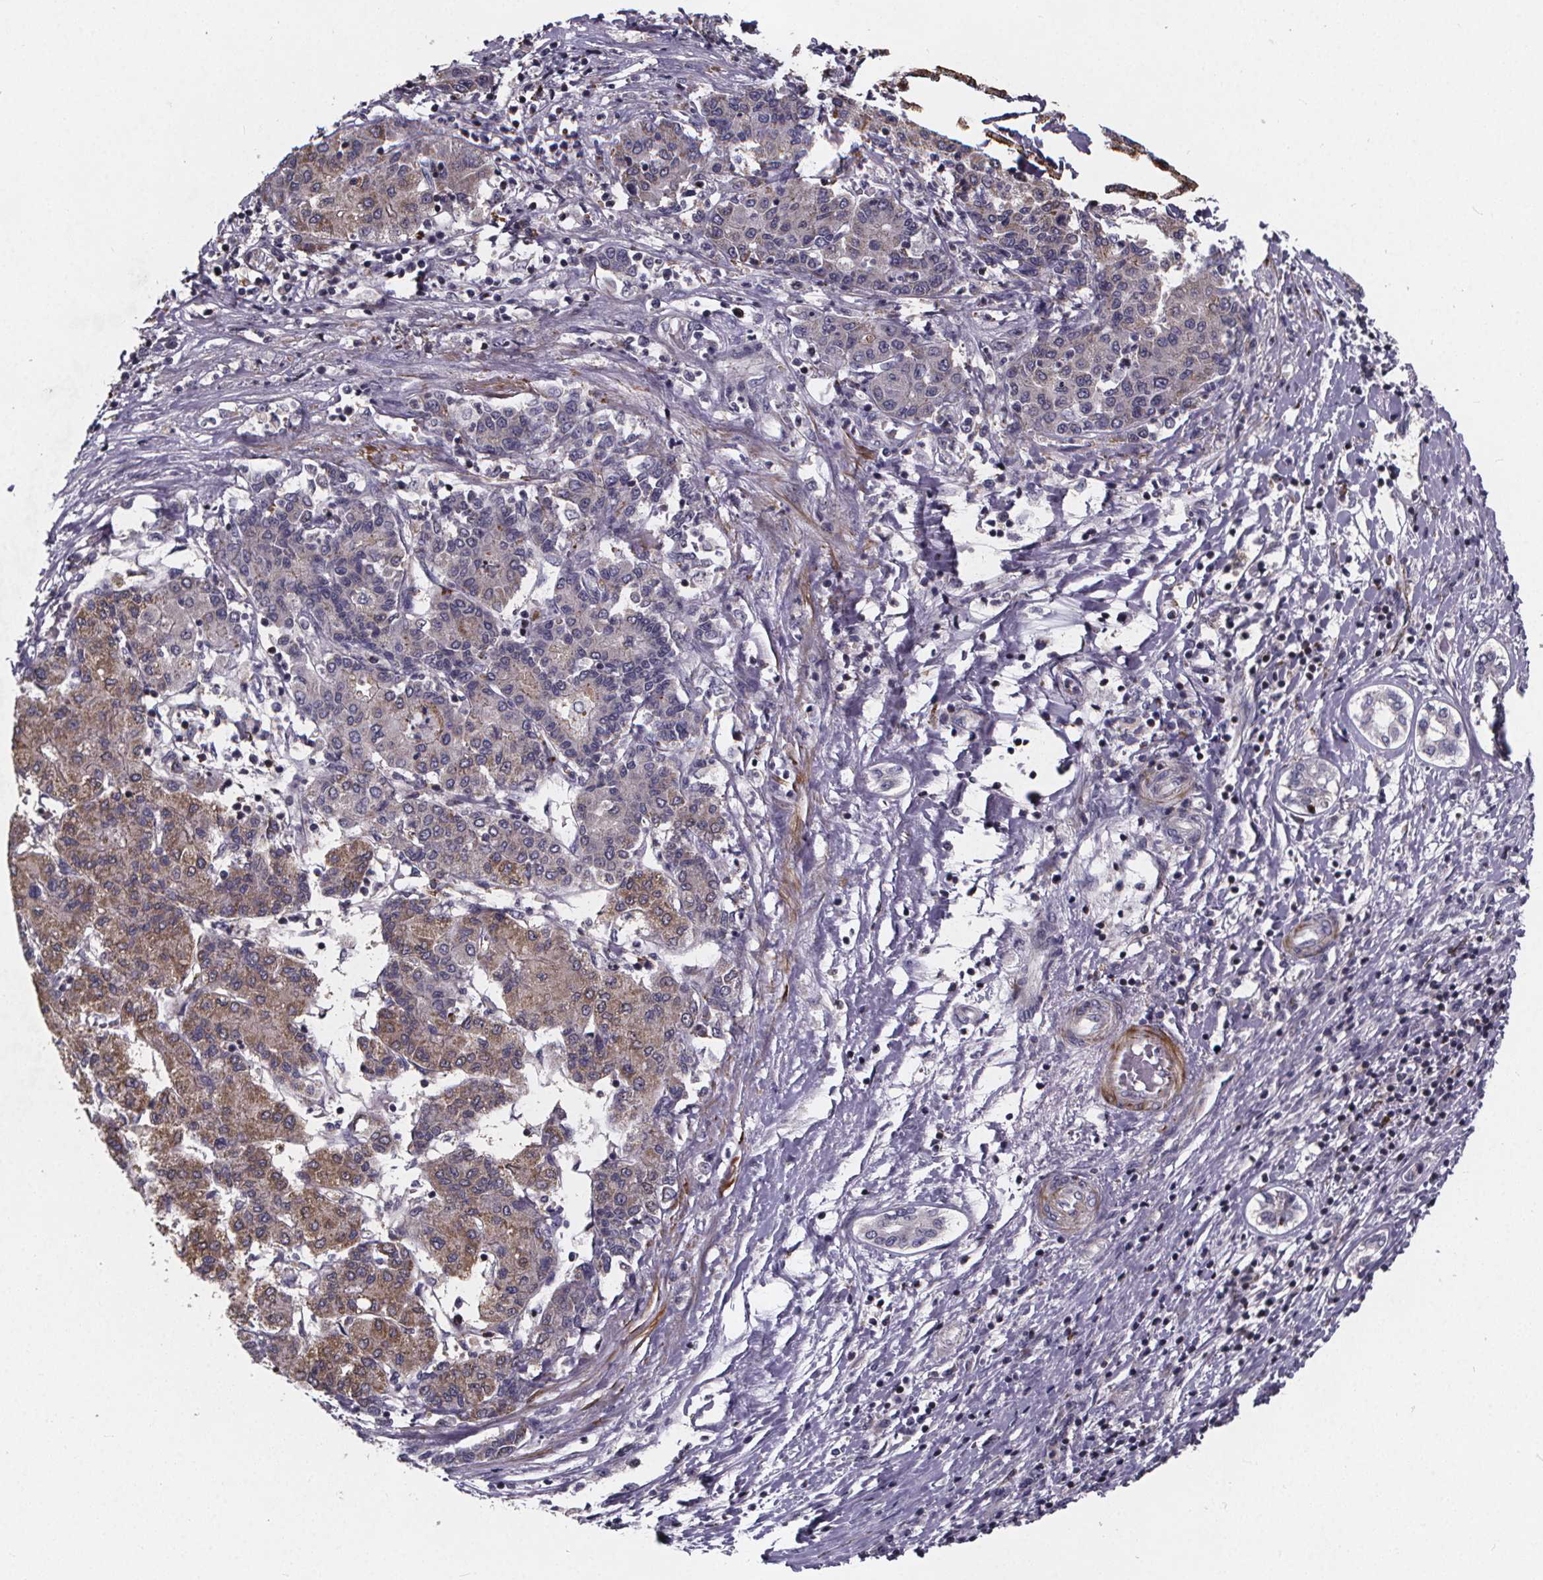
{"staining": {"intensity": "weak", "quantity": "25%-75%", "location": "cytoplasmic/membranous"}, "tissue": "liver cancer", "cell_type": "Tumor cells", "image_type": "cancer", "snomed": [{"axis": "morphology", "description": "Carcinoma, Hepatocellular, NOS"}, {"axis": "topography", "description": "Liver"}], "caption": "Immunohistochemical staining of human hepatocellular carcinoma (liver) shows low levels of weak cytoplasmic/membranous protein staining in about 25%-75% of tumor cells. (DAB (3,3'-diaminobenzidine) IHC, brown staining for protein, blue staining for nuclei).", "gene": "FBXW2", "patient": {"sex": "male", "age": 65}}